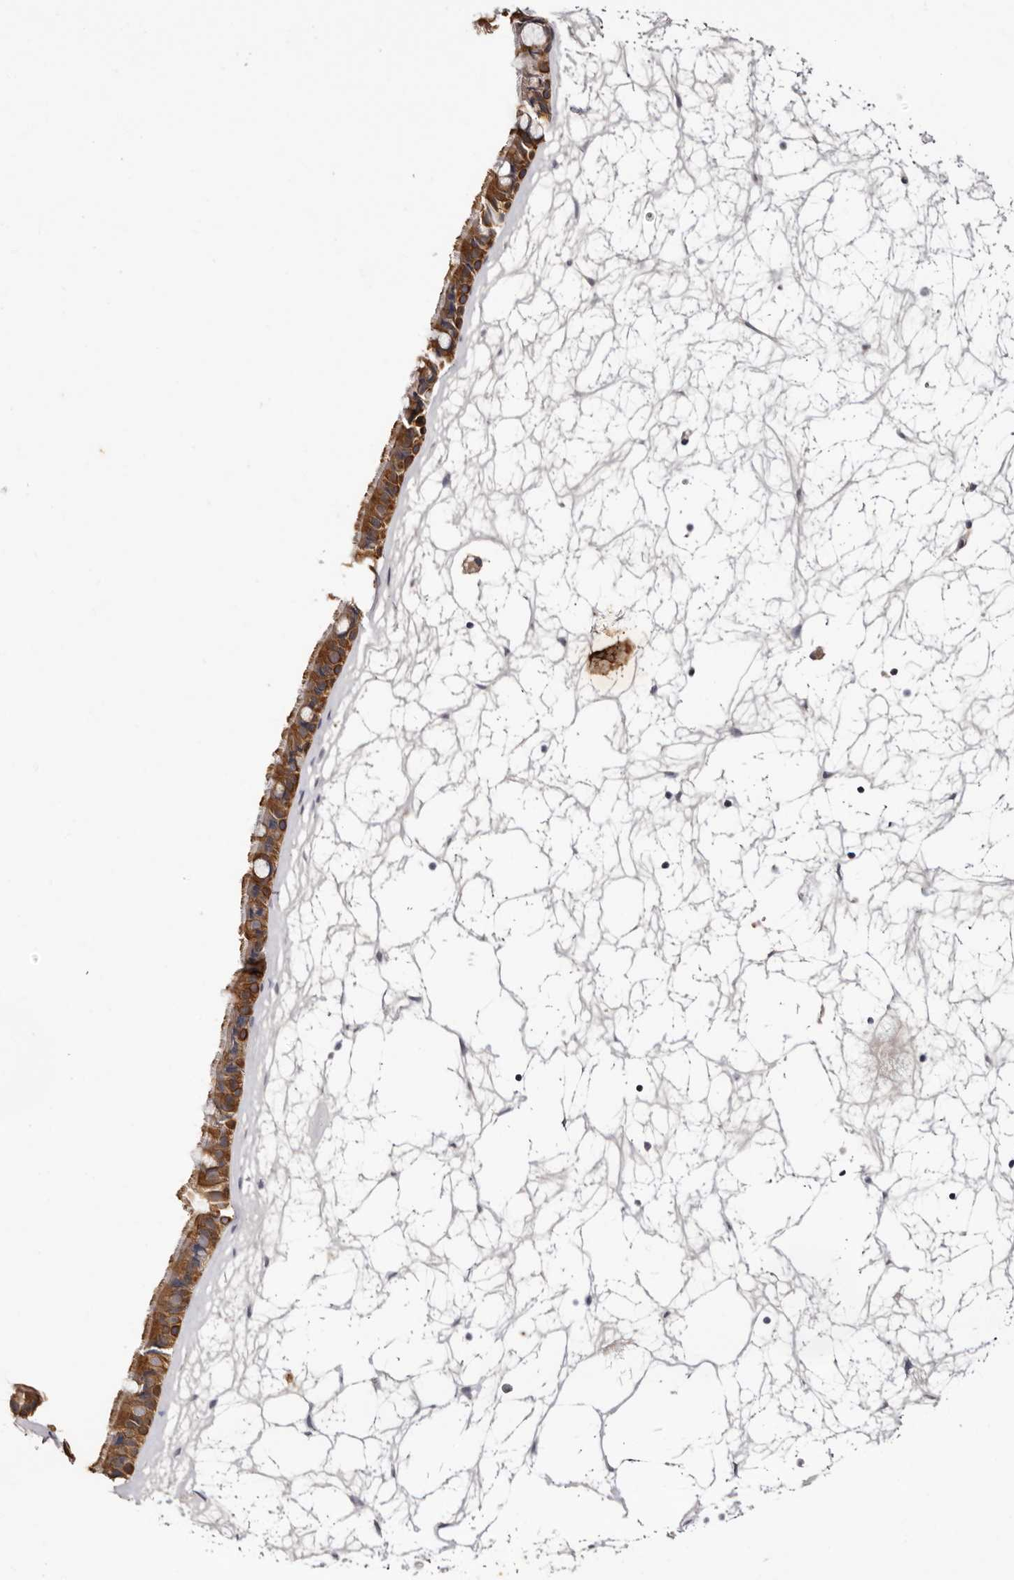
{"staining": {"intensity": "strong", "quantity": ">75%", "location": "cytoplasmic/membranous"}, "tissue": "nasopharynx", "cell_type": "Respiratory epithelial cells", "image_type": "normal", "snomed": [{"axis": "morphology", "description": "Normal tissue, NOS"}, {"axis": "topography", "description": "Nasopharynx"}], "caption": "A photomicrograph of human nasopharynx stained for a protein demonstrates strong cytoplasmic/membranous brown staining in respiratory epithelial cells. (DAB IHC with brightfield microscopy, high magnification).", "gene": "STK16", "patient": {"sex": "male", "age": 64}}